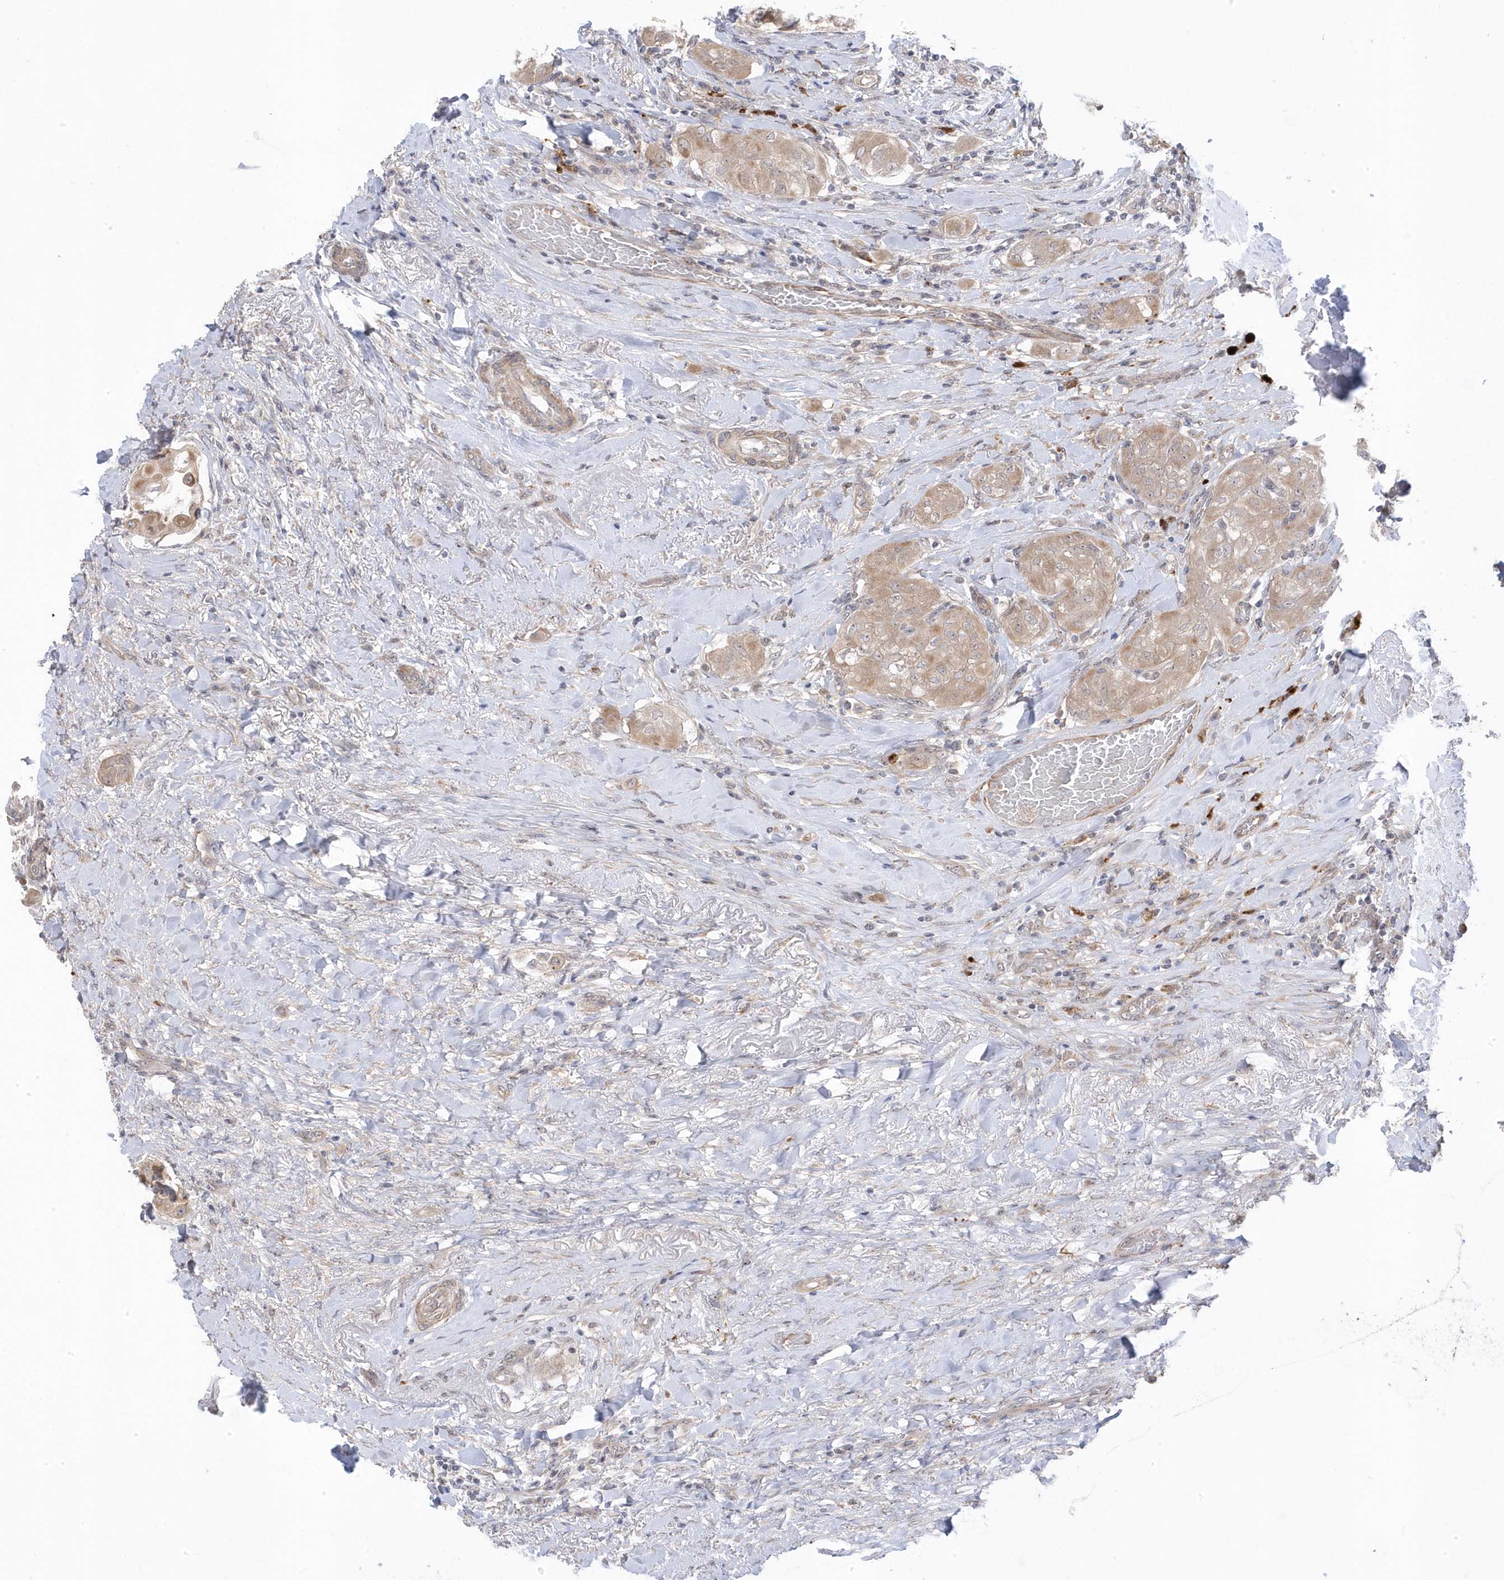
{"staining": {"intensity": "moderate", "quantity": ">75%", "location": "cytoplasmic/membranous"}, "tissue": "thyroid cancer", "cell_type": "Tumor cells", "image_type": "cancer", "snomed": [{"axis": "morphology", "description": "Papillary adenocarcinoma, NOS"}, {"axis": "topography", "description": "Thyroid gland"}], "caption": "Human thyroid papillary adenocarcinoma stained with a protein marker reveals moderate staining in tumor cells.", "gene": "GTPBP6", "patient": {"sex": "female", "age": 59}}